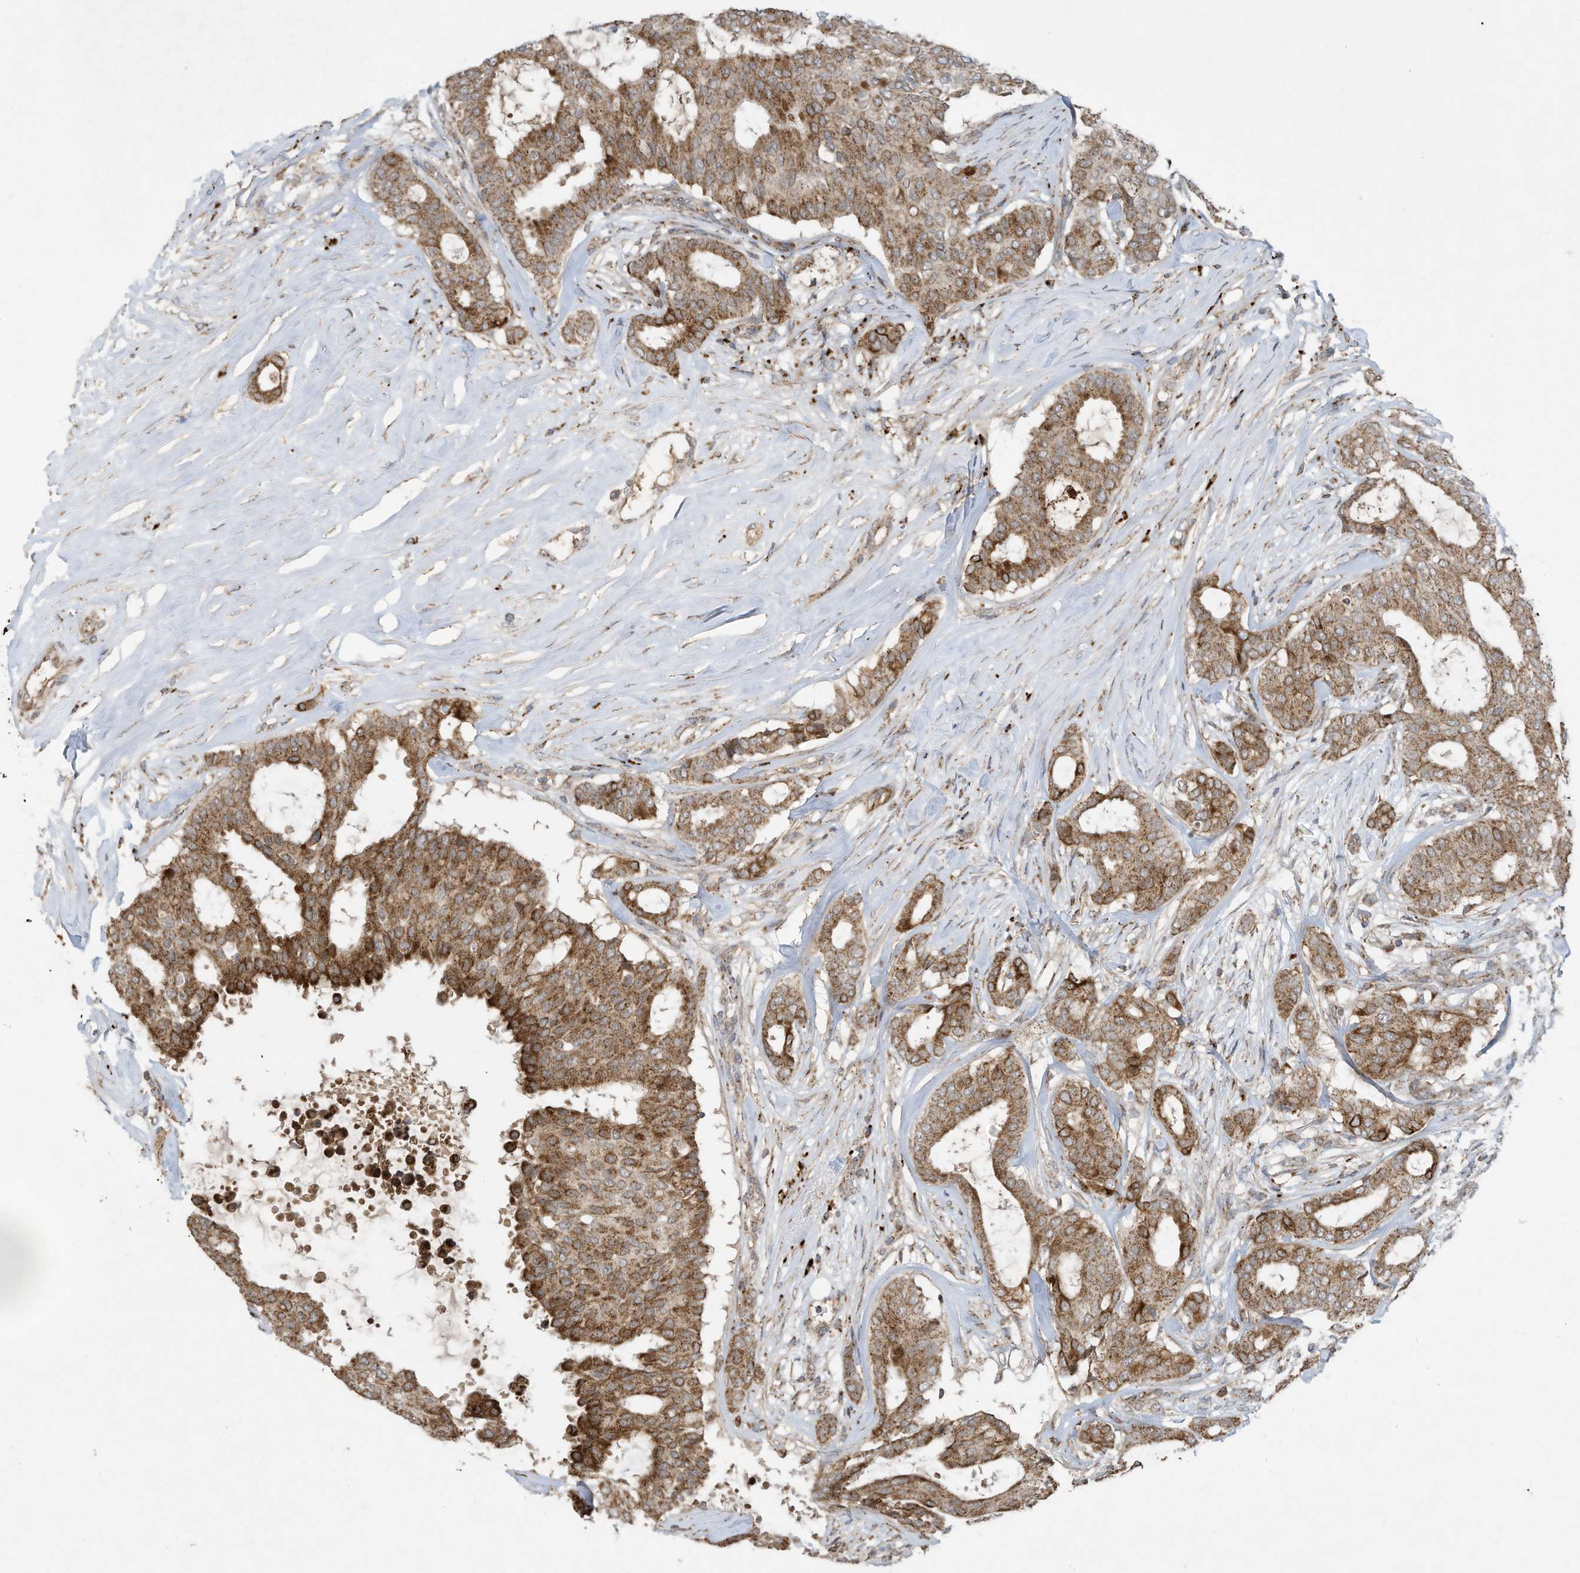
{"staining": {"intensity": "moderate", "quantity": ">75%", "location": "cytoplasmic/membranous"}, "tissue": "breast cancer", "cell_type": "Tumor cells", "image_type": "cancer", "snomed": [{"axis": "morphology", "description": "Duct carcinoma"}, {"axis": "topography", "description": "Breast"}], "caption": "IHC (DAB) staining of human breast infiltrating ductal carcinoma exhibits moderate cytoplasmic/membranous protein expression in approximately >75% of tumor cells.", "gene": "C2orf74", "patient": {"sex": "female", "age": 75}}